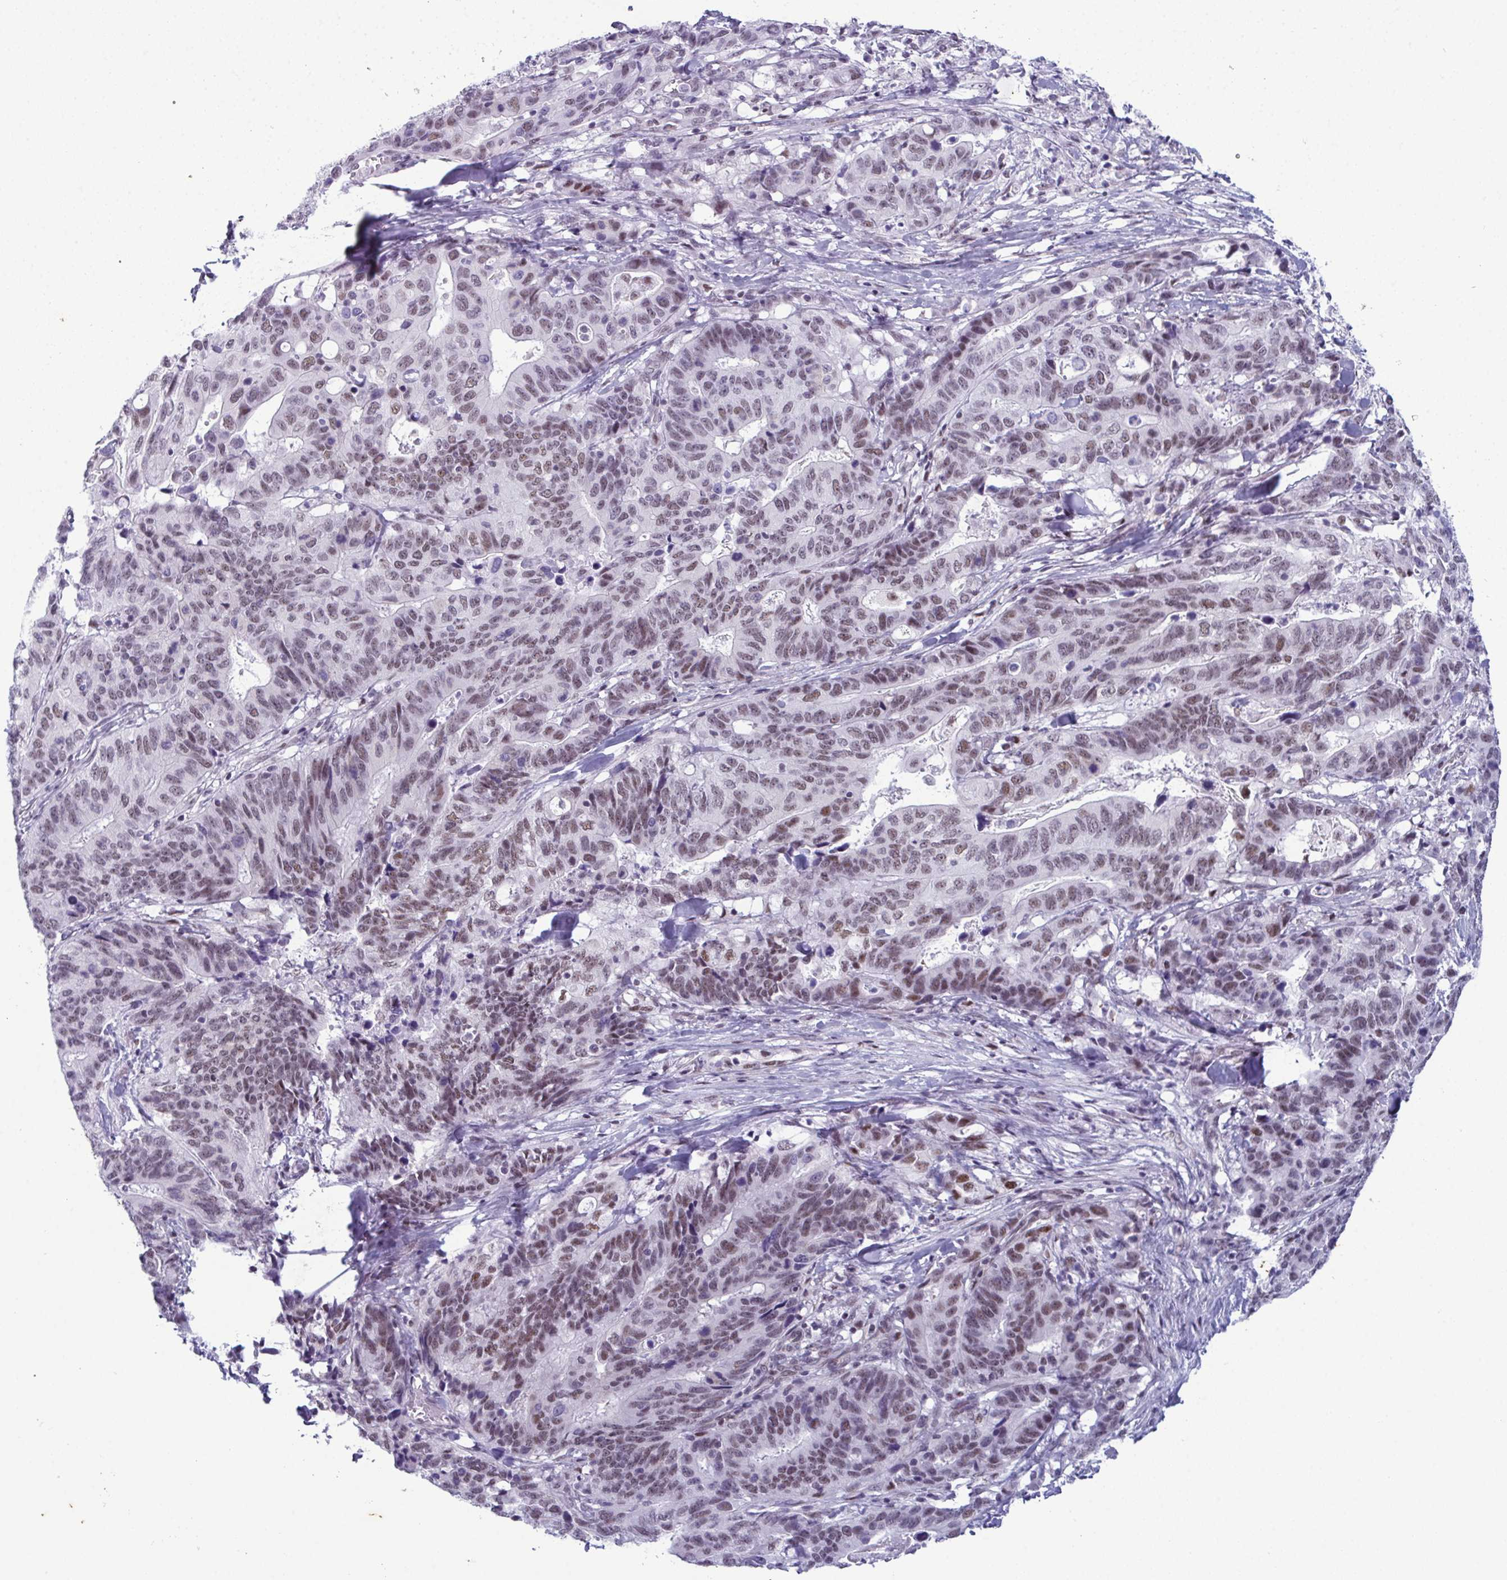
{"staining": {"intensity": "moderate", "quantity": "25%-75%", "location": "nuclear"}, "tissue": "stomach cancer", "cell_type": "Tumor cells", "image_type": "cancer", "snomed": [{"axis": "morphology", "description": "Adenocarcinoma, NOS"}, {"axis": "topography", "description": "Stomach, upper"}], "caption": "Brown immunohistochemical staining in human adenocarcinoma (stomach) displays moderate nuclear positivity in approximately 25%-75% of tumor cells.", "gene": "RBM7", "patient": {"sex": "female", "age": 67}}